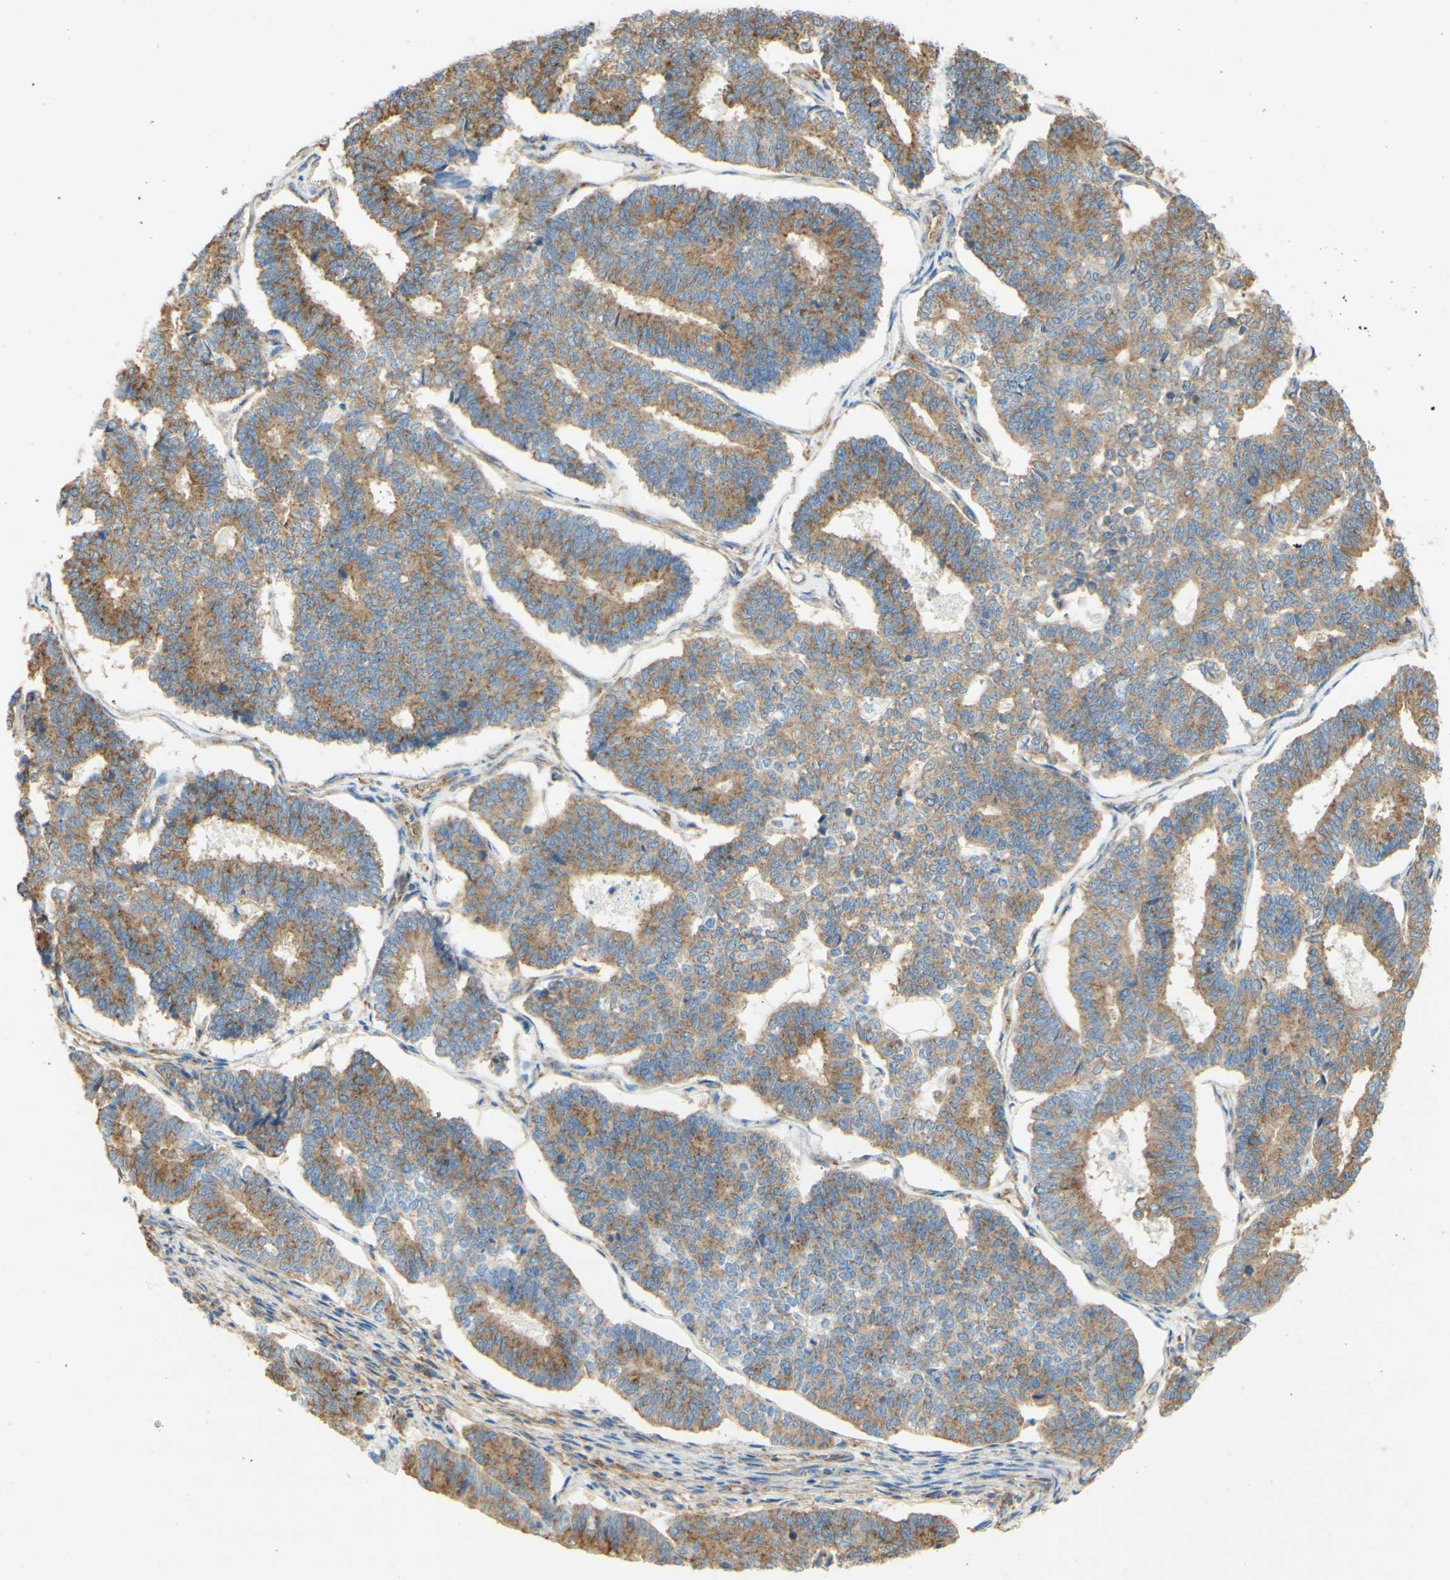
{"staining": {"intensity": "moderate", "quantity": "25%-75%", "location": "cytoplasmic/membranous"}, "tissue": "endometrial cancer", "cell_type": "Tumor cells", "image_type": "cancer", "snomed": [{"axis": "morphology", "description": "Adenocarcinoma, NOS"}, {"axis": "topography", "description": "Endometrium"}], "caption": "Immunohistochemical staining of endometrial cancer (adenocarcinoma) demonstrates medium levels of moderate cytoplasmic/membranous staining in approximately 25%-75% of tumor cells.", "gene": "CLTC", "patient": {"sex": "female", "age": 70}}